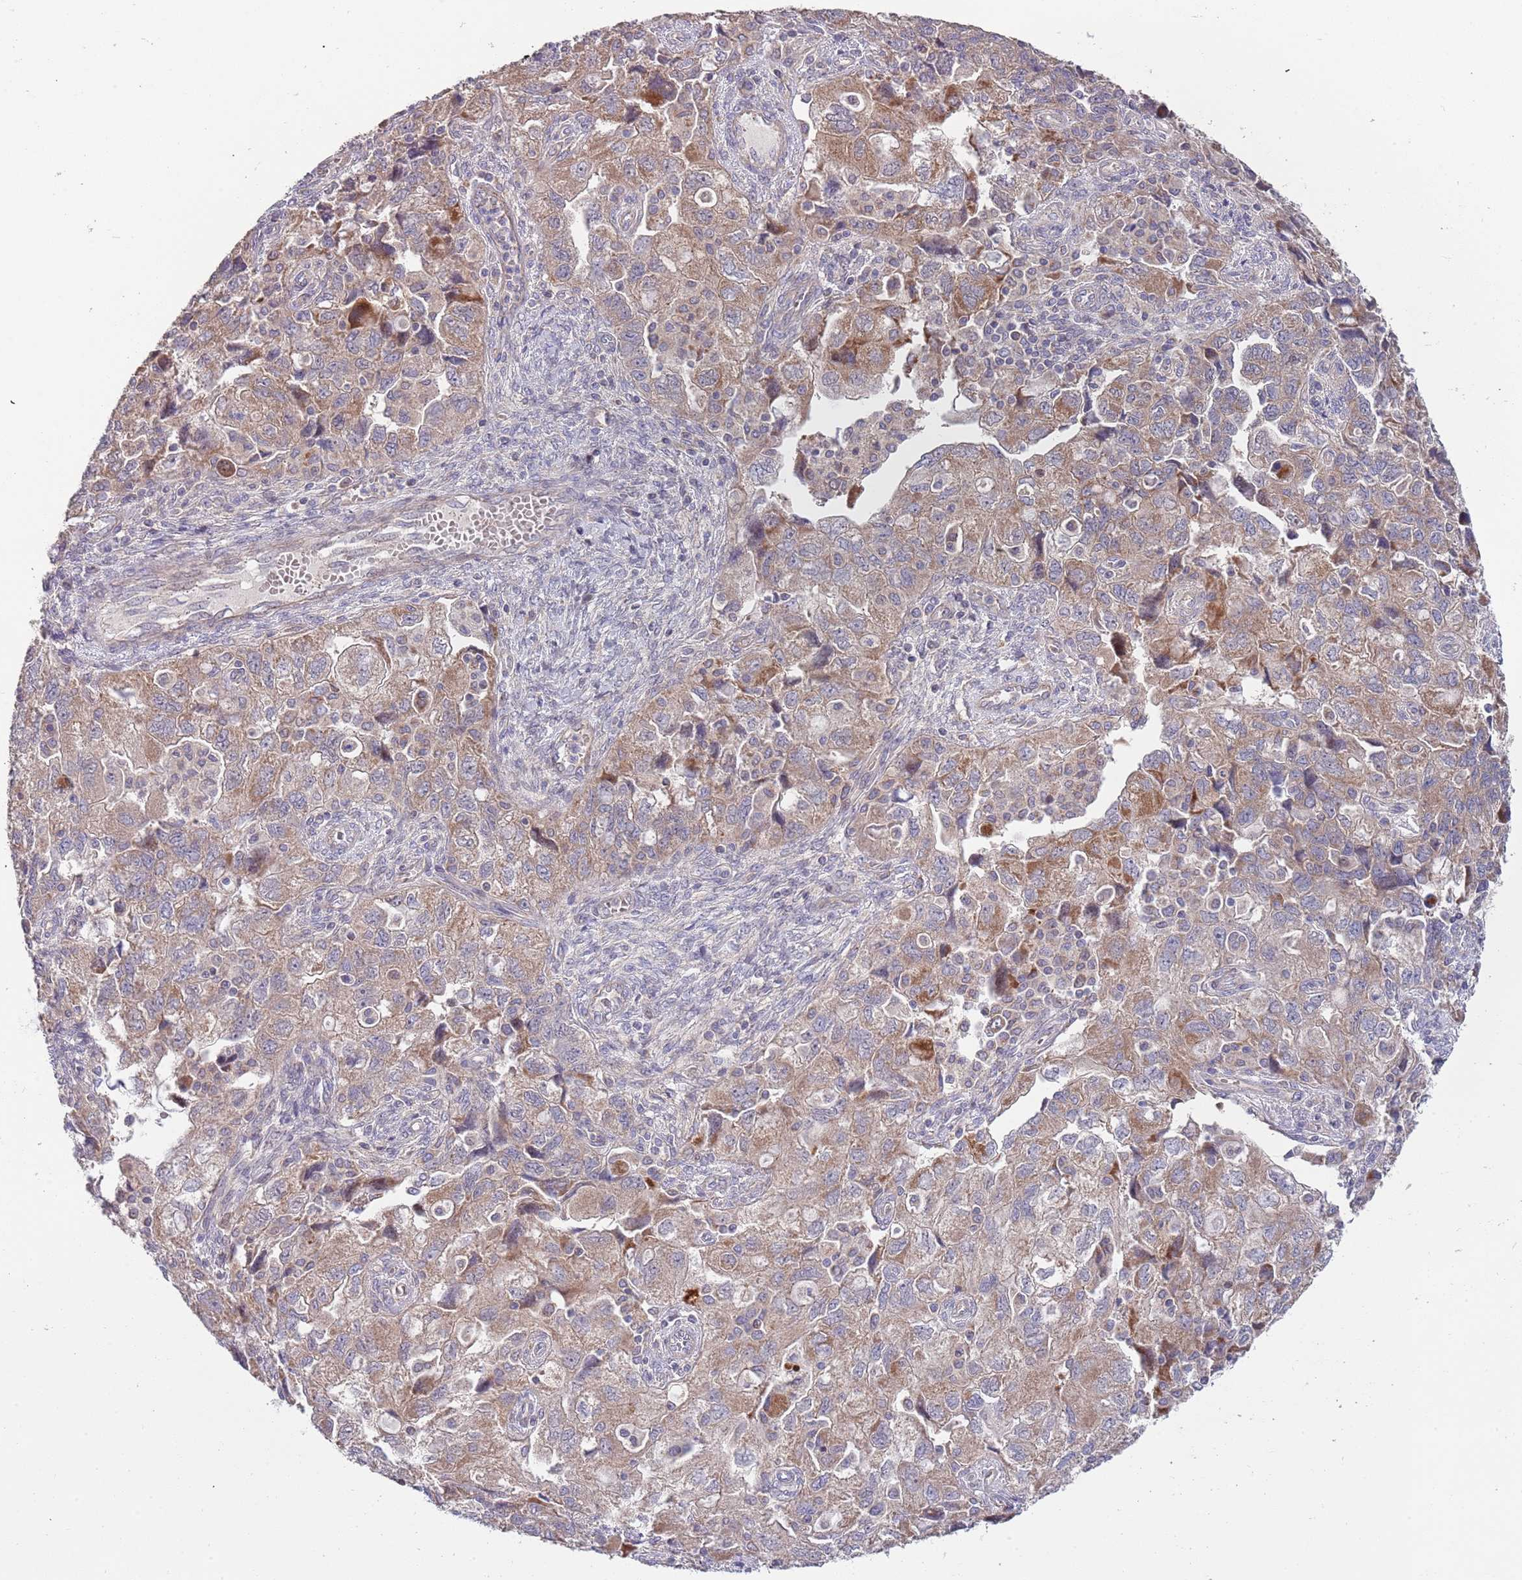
{"staining": {"intensity": "moderate", "quantity": ">75%", "location": "cytoplasmic/membranous"}, "tissue": "ovarian cancer", "cell_type": "Tumor cells", "image_type": "cancer", "snomed": [{"axis": "morphology", "description": "Carcinoma, NOS"}, {"axis": "morphology", "description": "Cystadenocarcinoma, serous, NOS"}, {"axis": "topography", "description": "Ovary"}], "caption": "A brown stain highlights moderate cytoplasmic/membranous positivity of a protein in serous cystadenocarcinoma (ovarian) tumor cells. The staining was performed using DAB to visualize the protein expression in brown, while the nuclei were stained in blue with hematoxylin (Magnification: 20x).", "gene": "ABCC10", "patient": {"sex": "female", "age": 69}}